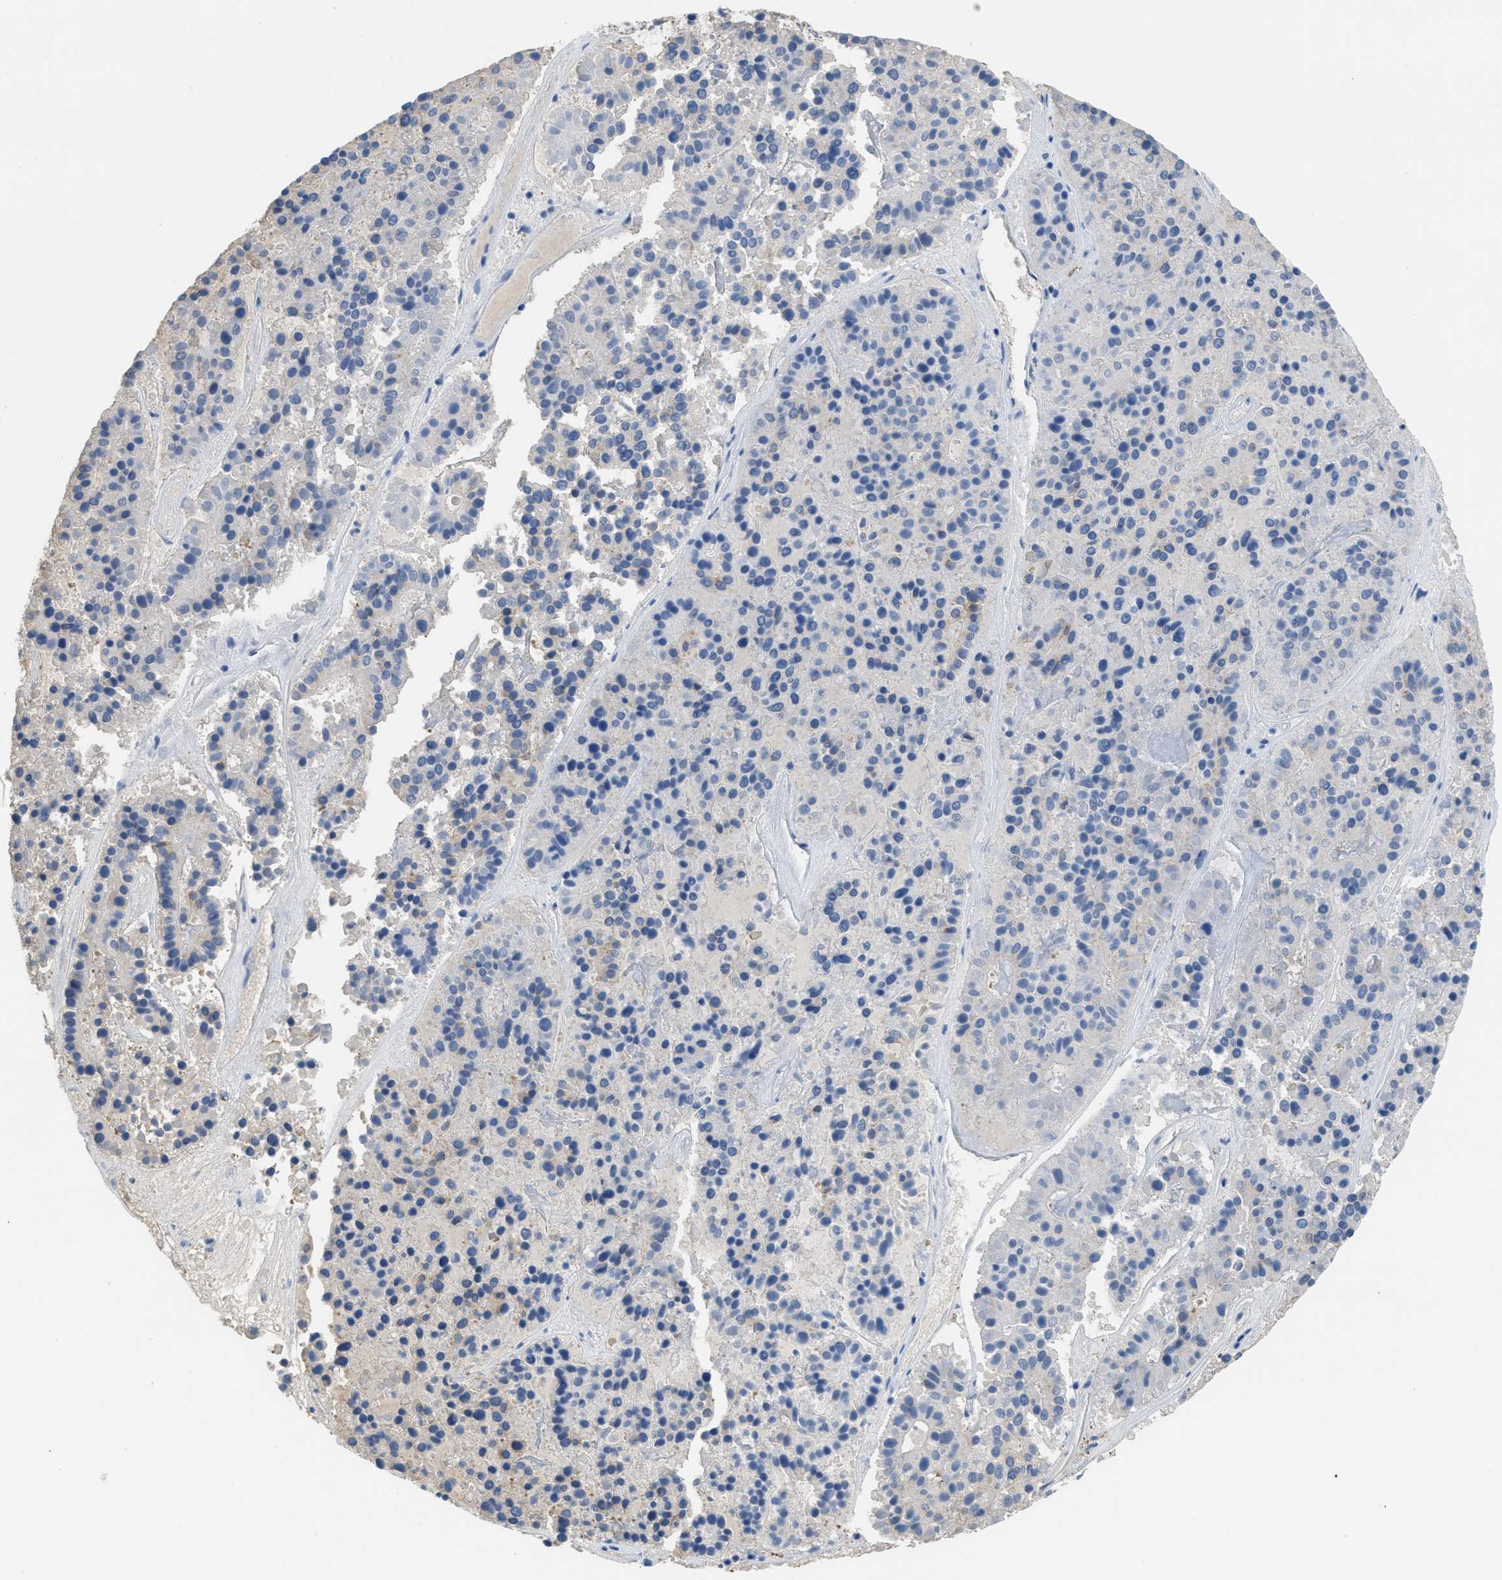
{"staining": {"intensity": "negative", "quantity": "none", "location": "none"}, "tissue": "pancreatic cancer", "cell_type": "Tumor cells", "image_type": "cancer", "snomed": [{"axis": "morphology", "description": "Adenocarcinoma, NOS"}, {"axis": "topography", "description": "Pancreas"}], "caption": "Tumor cells show no significant expression in pancreatic cancer (adenocarcinoma).", "gene": "ASGR1", "patient": {"sex": "male", "age": 50}}